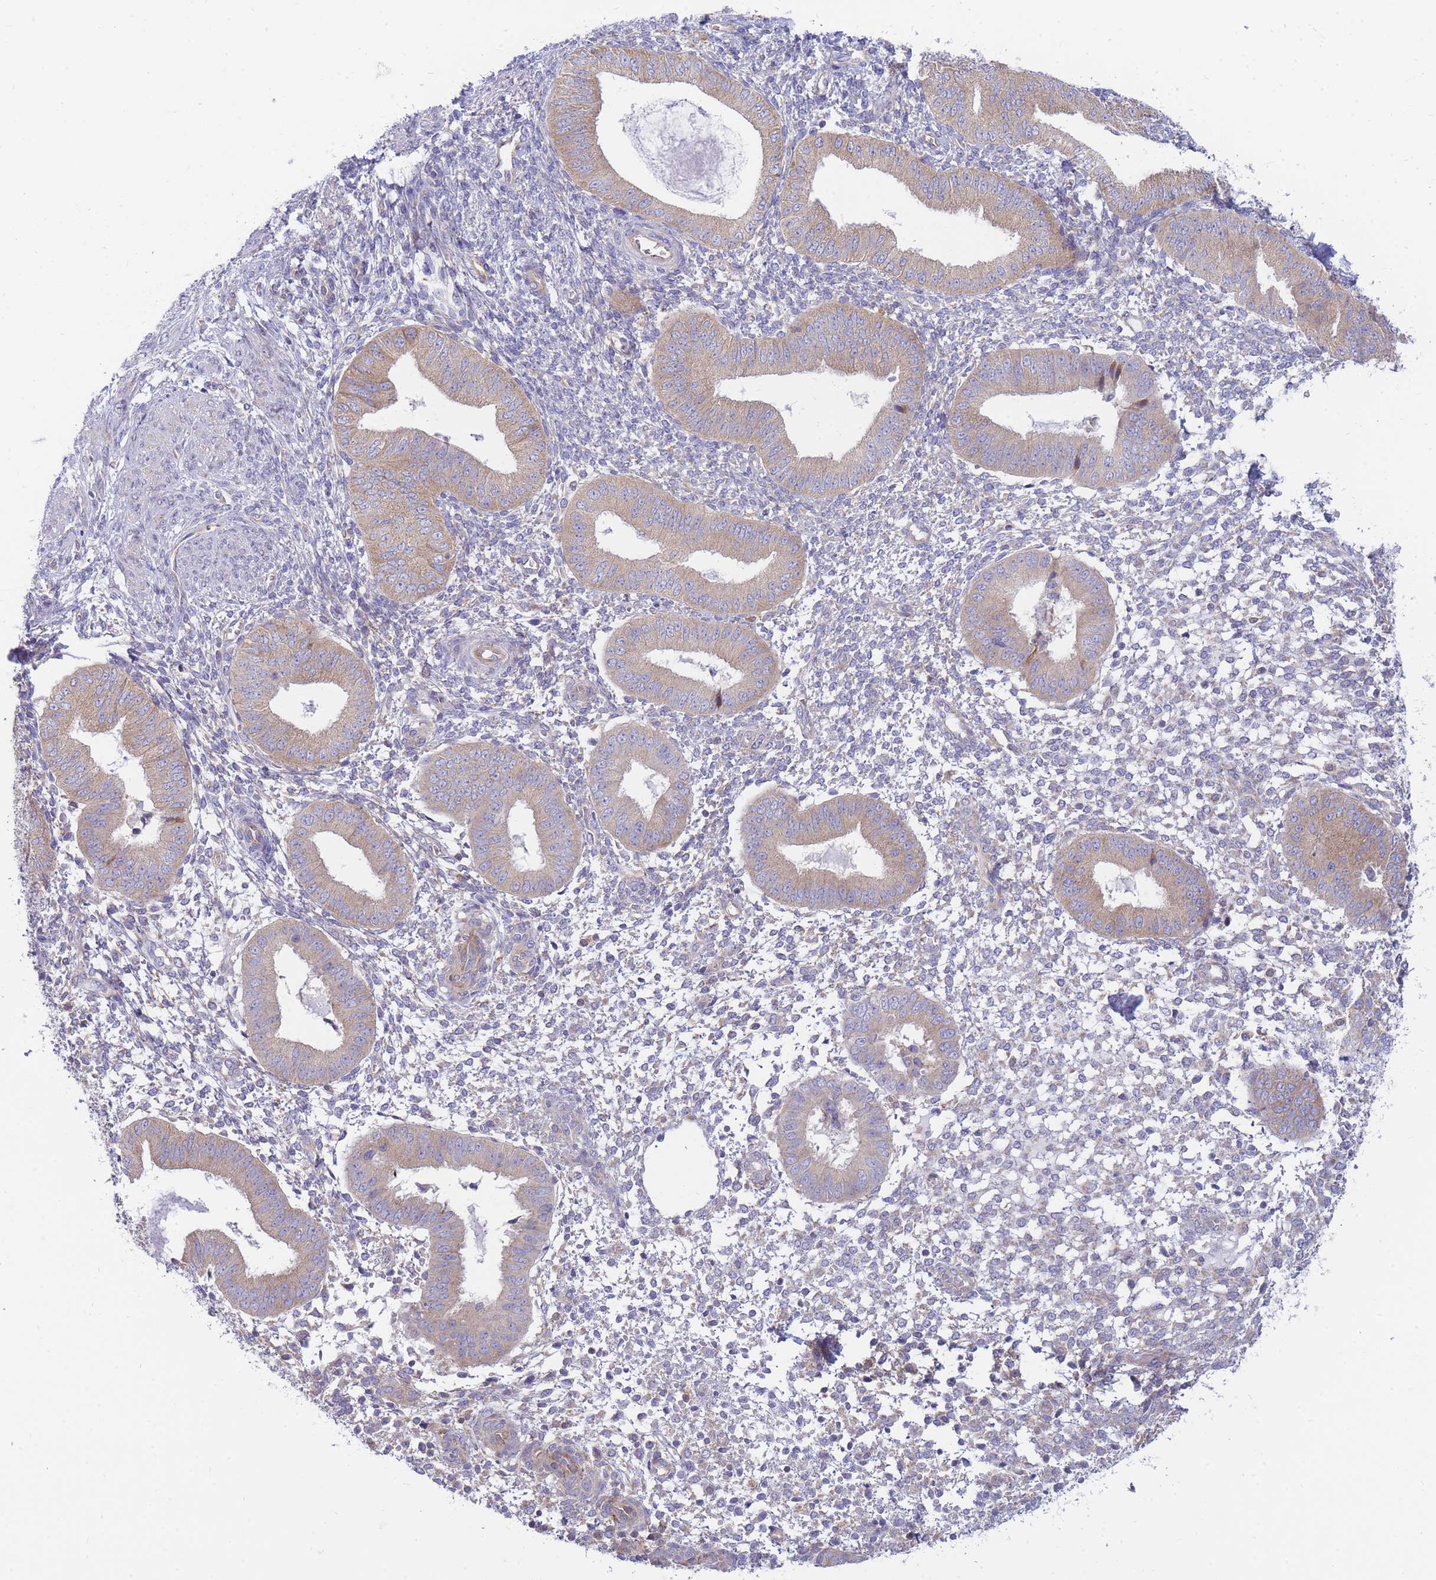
{"staining": {"intensity": "negative", "quantity": "none", "location": "none"}, "tissue": "endometrium", "cell_type": "Cells in endometrial stroma", "image_type": "normal", "snomed": [{"axis": "morphology", "description": "Normal tissue, NOS"}, {"axis": "topography", "description": "Endometrium"}], "caption": "Photomicrograph shows no significant protein expression in cells in endometrial stroma of unremarkable endometrium. (Stains: DAB immunohistochemistry with hematoxylin counter stain, Microscopy: brightfield microscopy at high magnification).", "gene": "SH2B2", "patient": {"sex": "female", "age": 49}}